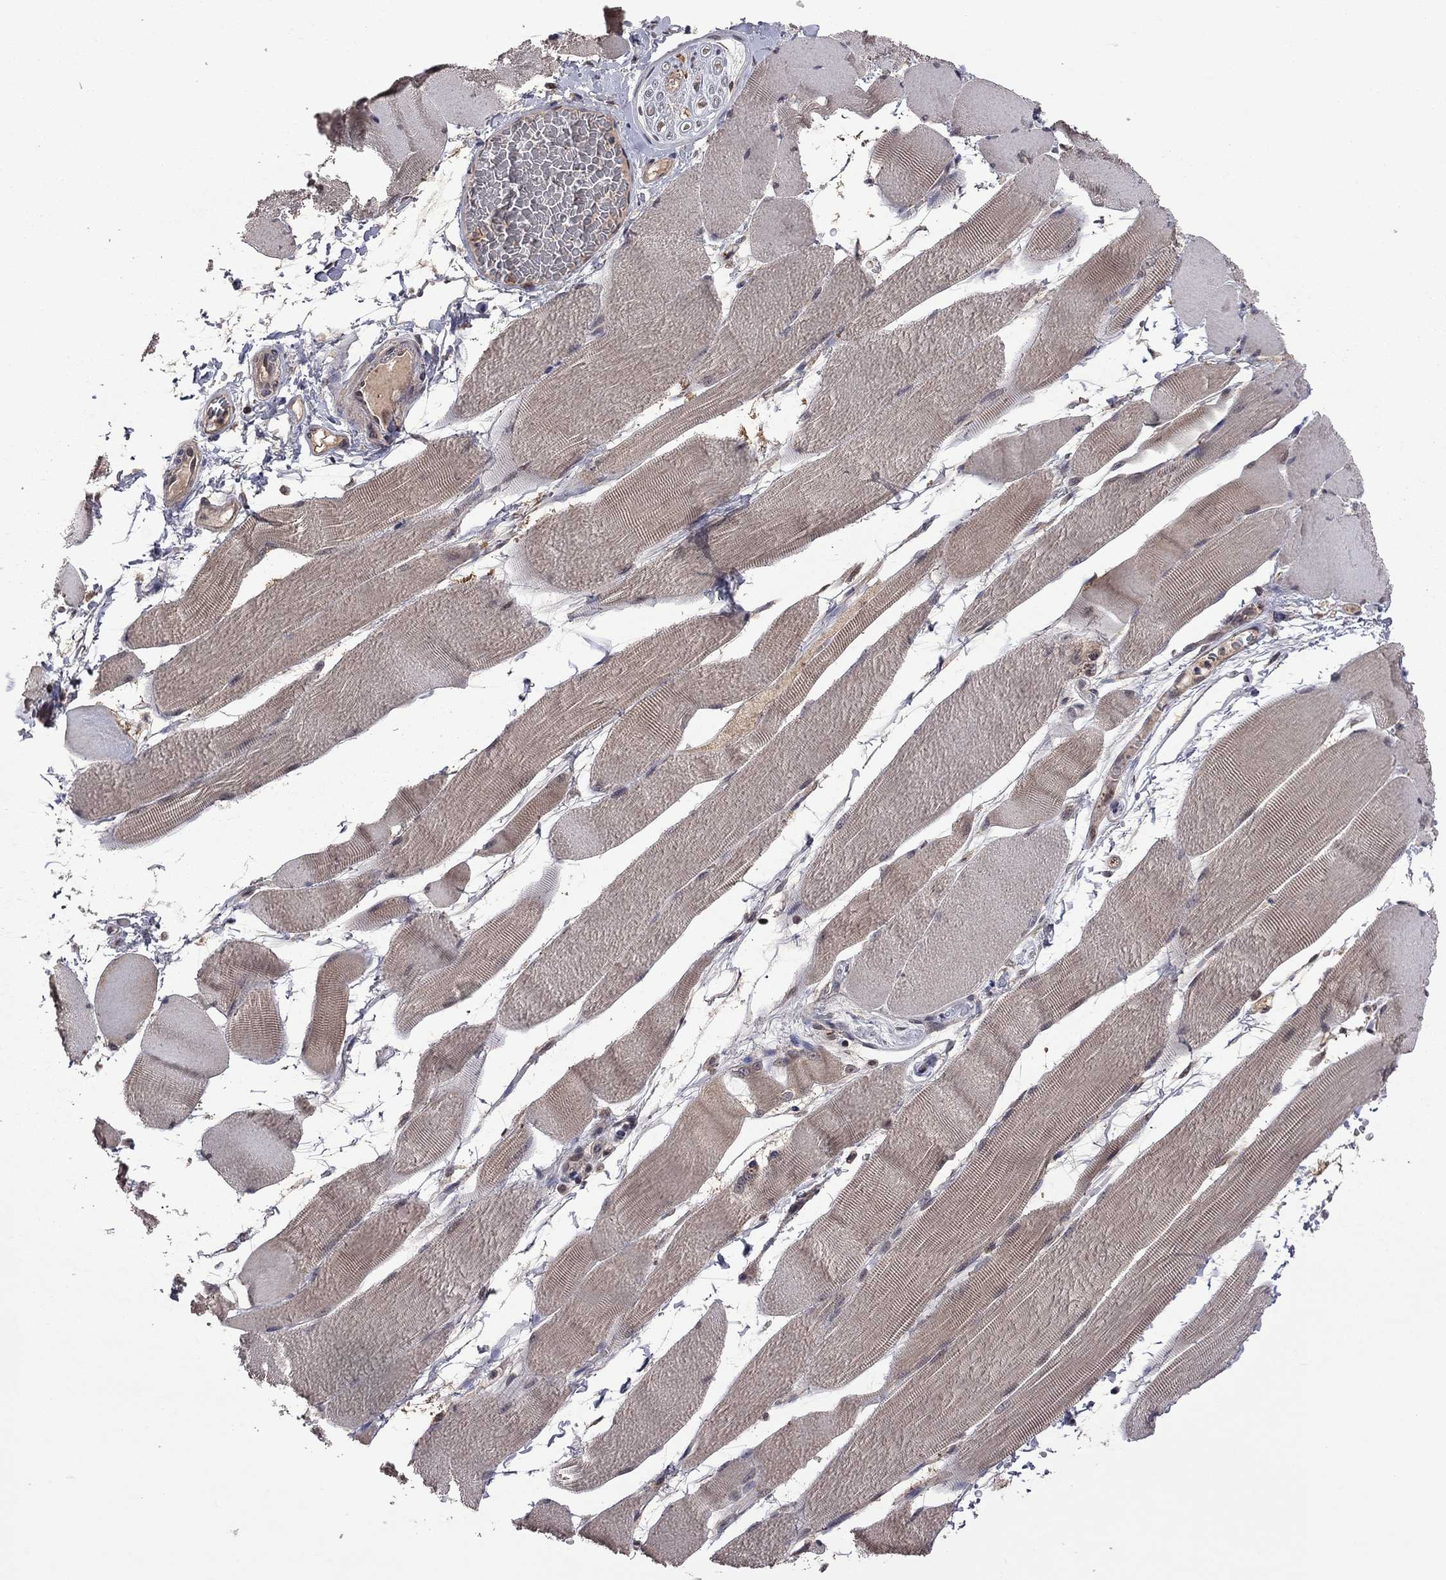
{"staining": {"intensity": "weak", "quantity": "25%-75%", "location": "cytoplasmic/membranous"}, "tissue": "skeletal muscle", "cell_type": "Myocytes", "image_type": "normal", "snomed": [{"axis": "morphology", "description": "Normal tissue, NOS"}, {"axis": "topography", "description": "Skeletal muscle"}], "caption": "A brown stain labels weak cytoplasmic/membranous expression of a protein in myocytes of unremarkable human skeletal muscle. (Stains: DAB in brown, nuclei in blue, Microscopy: brightfield microscopy at high magnification).", "gene": "GPAA1", "patient": {"sex": "male", "age": 56}}